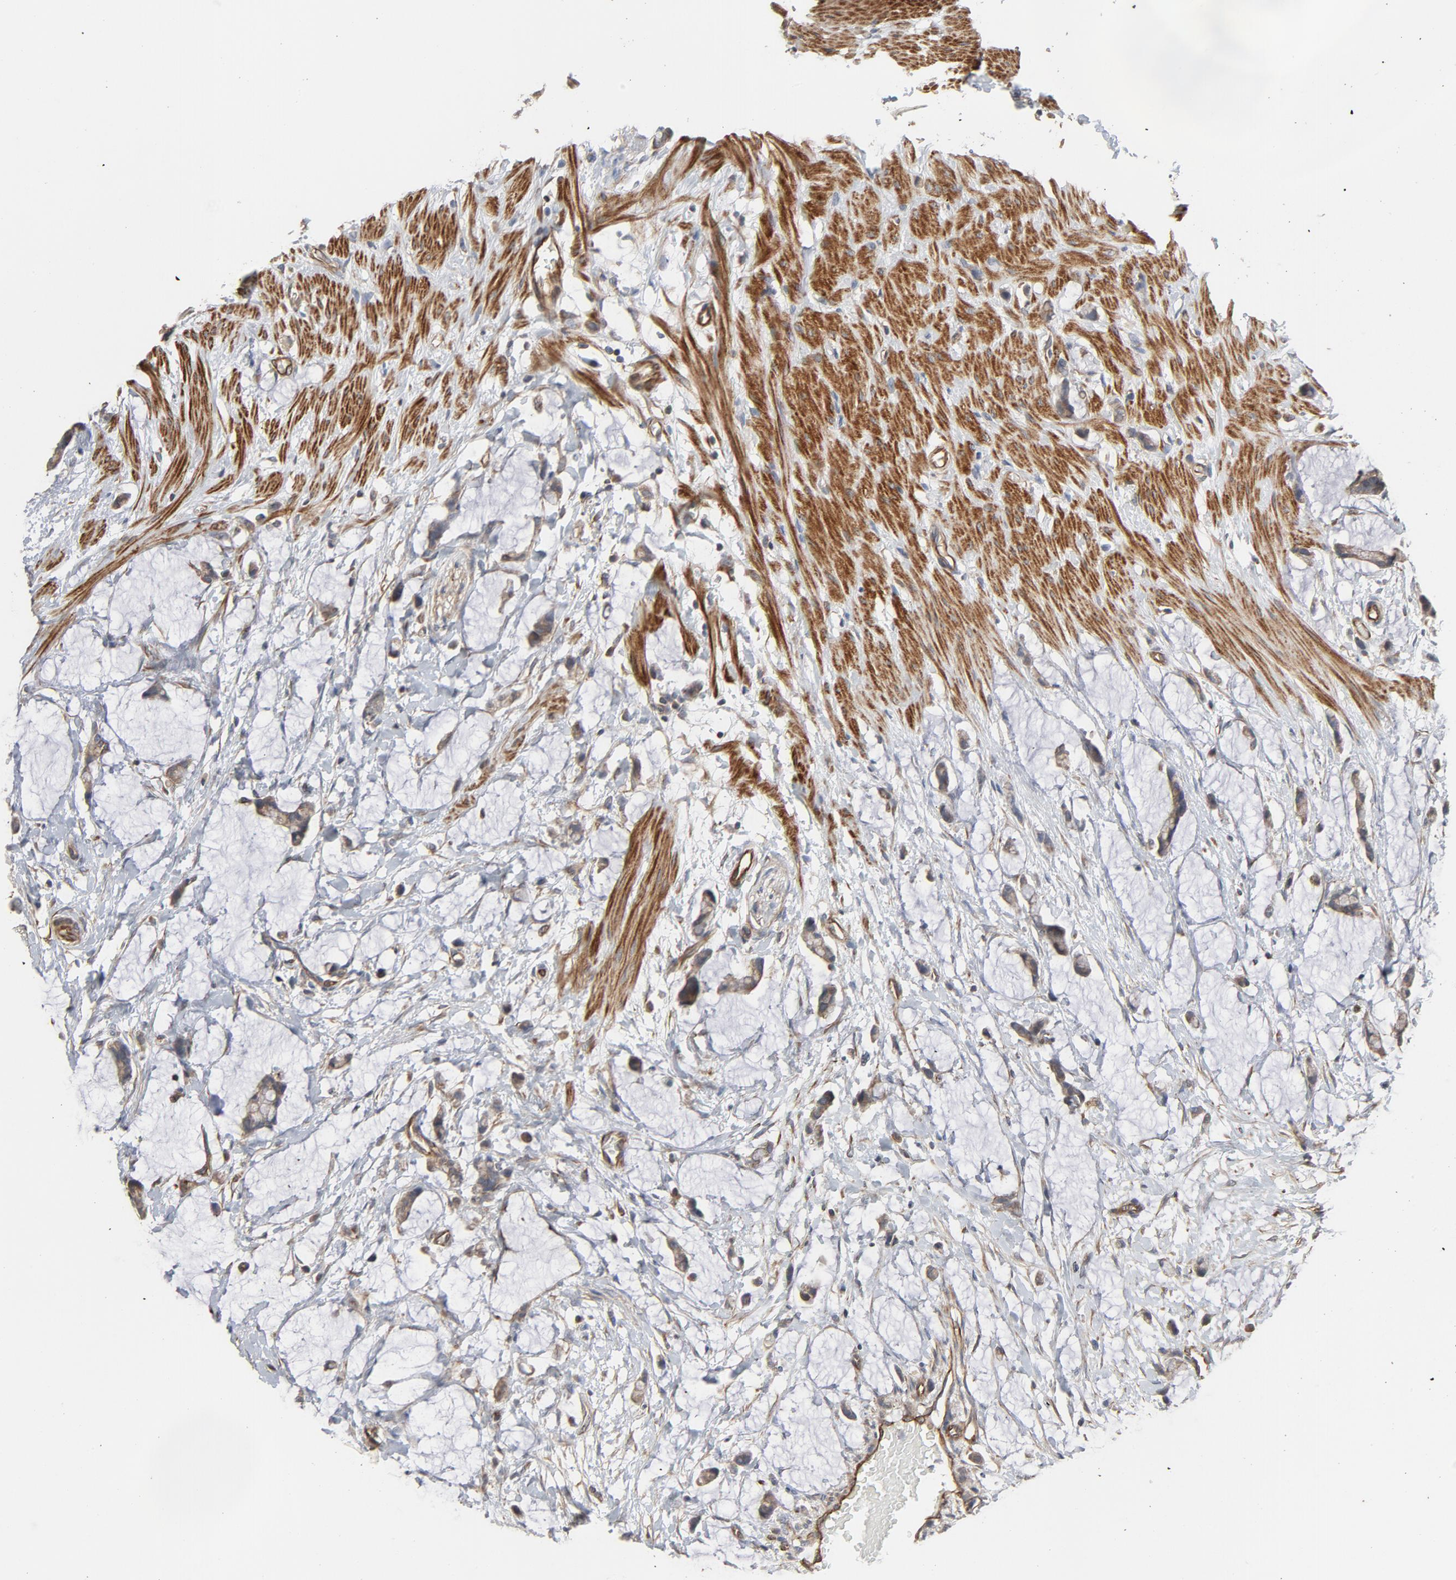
{"staining": {"intensity": "moderate", "quantity": ">75%", "location": "cytoplasmic/membranous"}, "tissue": "colorectal cancer", "cell_type": "Tumor cells", "image_type": "cancer", "snomed": [{"axis": "morphology", "description": "Adenocarcinoma, NOS"}, {"axis": "topography", "description": "Colon"}], "caption": "Tumor cells reveal moderate cytoplasmic/membranous staining in about >75% of cells in colorectal adenocarcinoma.", "gene": "TRIOBP", "patient": {"sex": "male", "age": 14}}